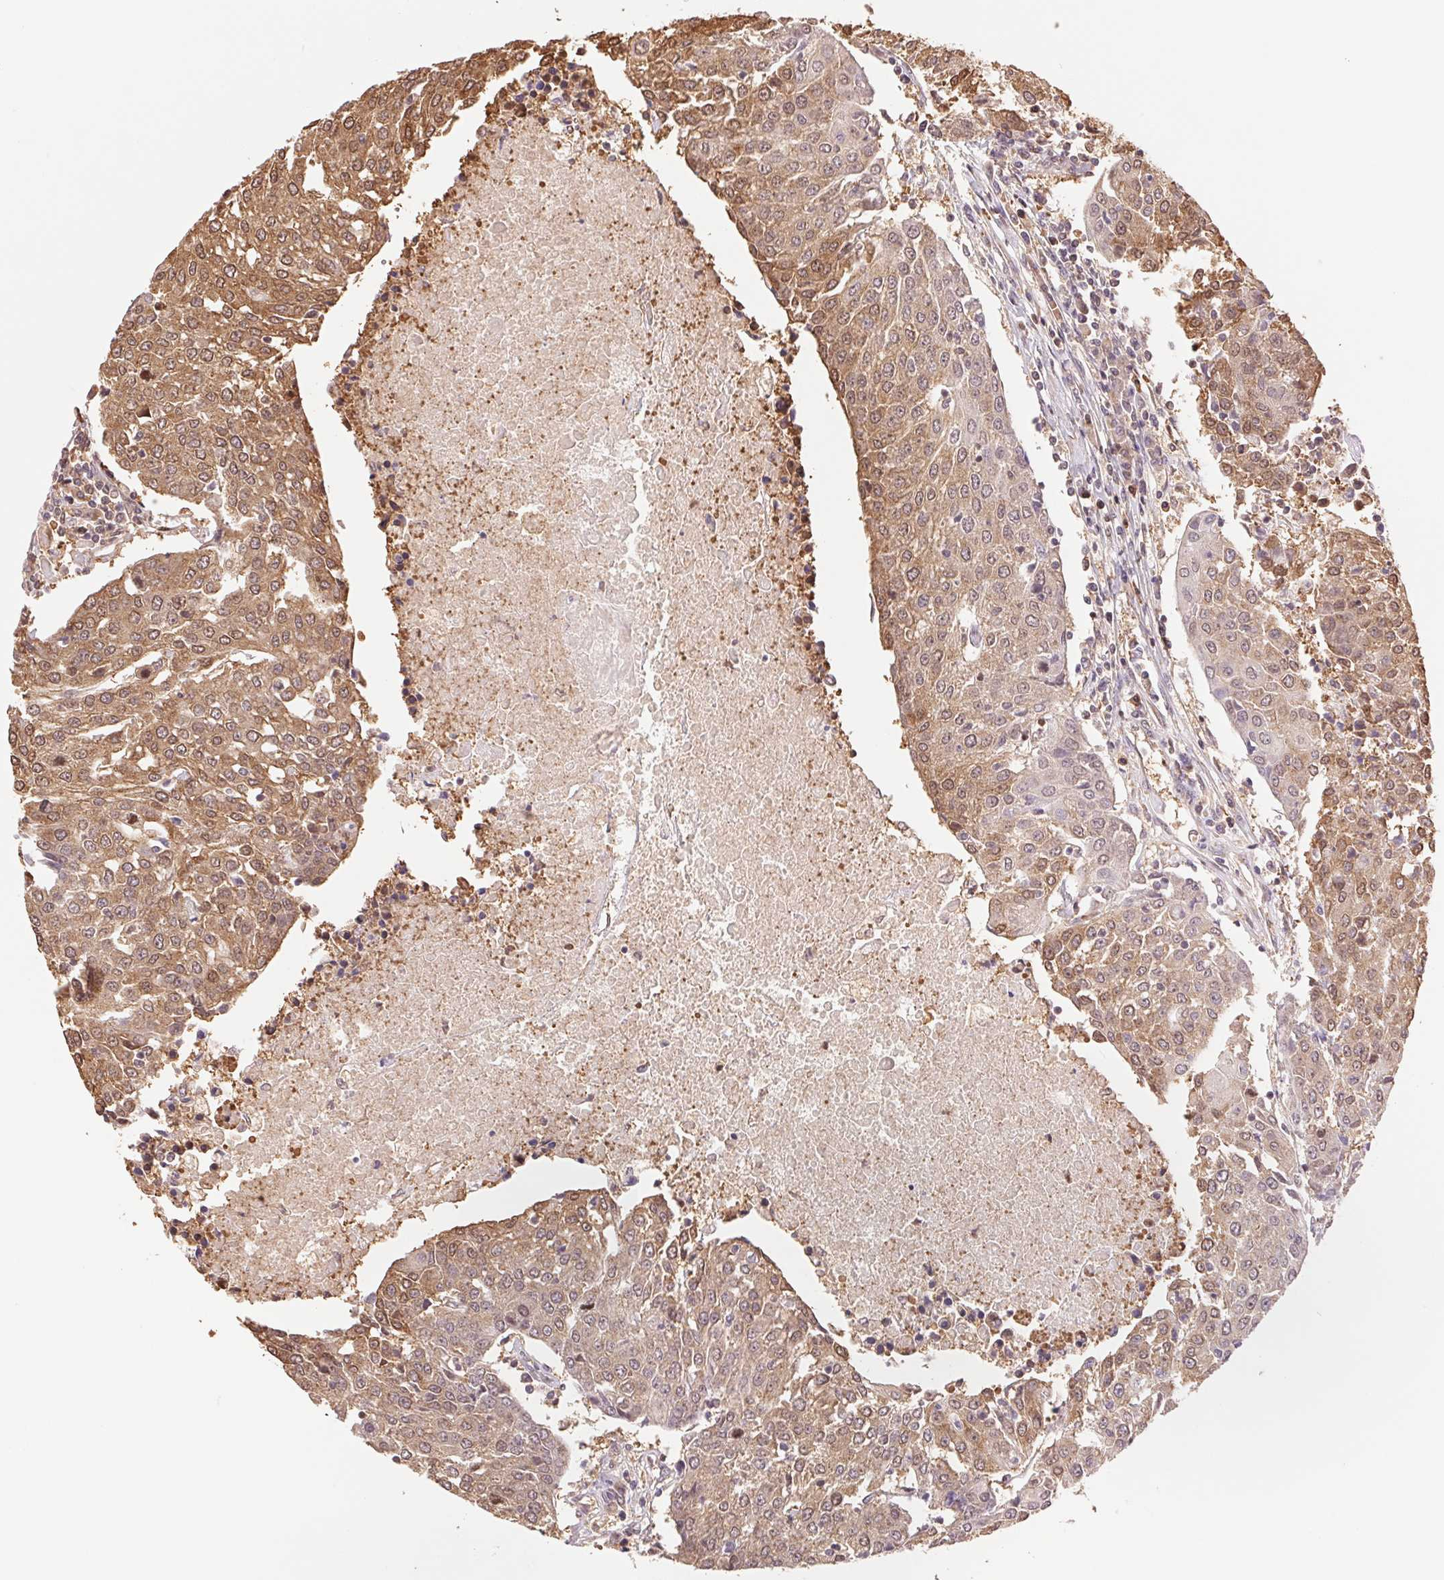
{"staining": {"intensity": "moderate", "quantity": ">75%", "location": "cytoplasmic/membranous"}, "tissue": "urothelial cancer", "cell_type": "Tumor cells", "image_type": "cancer", "snomed": [{"axis": "morphology", "description": "Urothelial carcinoma, High grade"}, {"axis": "topography", "description": "Urinary bladder"}], "caption": "Human urothelial cancer stained with a brown dye reveals moderate cytoplasmic/membranous positive expression in approximately >75% of tumor cells.", "gene": "CDC123", "patient": {"sex": "female", "age": 85}}